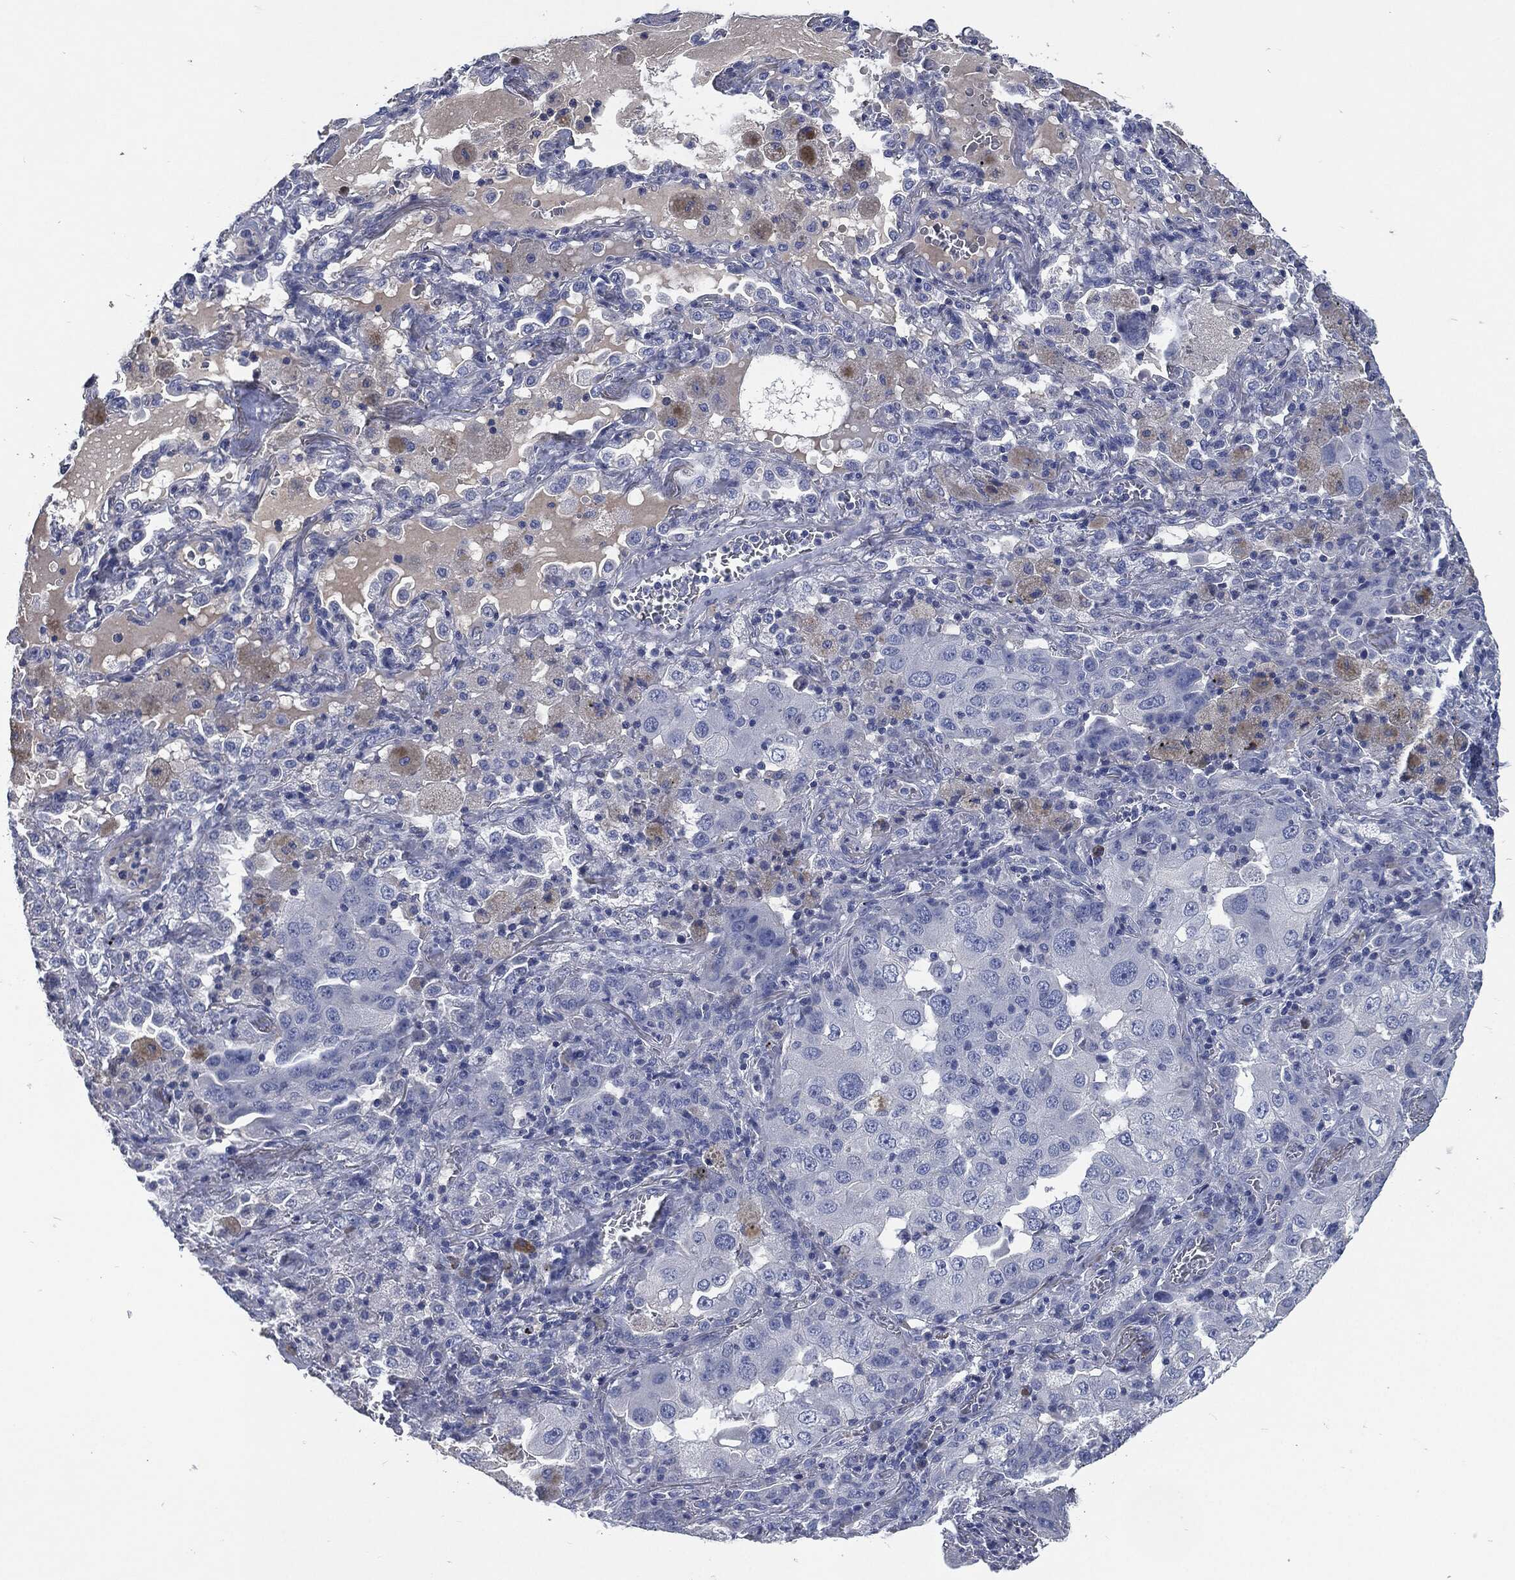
{"staining": {"intensity": "negative", "quantity": "none", "location": "none"}, "tissue": "lung cancer", "cell_type": "Tumor cells", "image_type": "cancer", "snomed": [{"axis": "morphology", "description": "Adenocarcinoma, NOS"}, {"axis": "topography", "description": "Lung"}], "caption": "Protein analysis of lung adenocarcinoma reveals no significant staining in tumor cells. Brightfield microscopy of immunohistochemistry (IHC) stained with DAB (3,3'-diaminobenzidine) (brown) and hematoxylin (blue), captured at high magnification.", "gene": "CD27", "patient": {"sex": "female", "age": 61}}